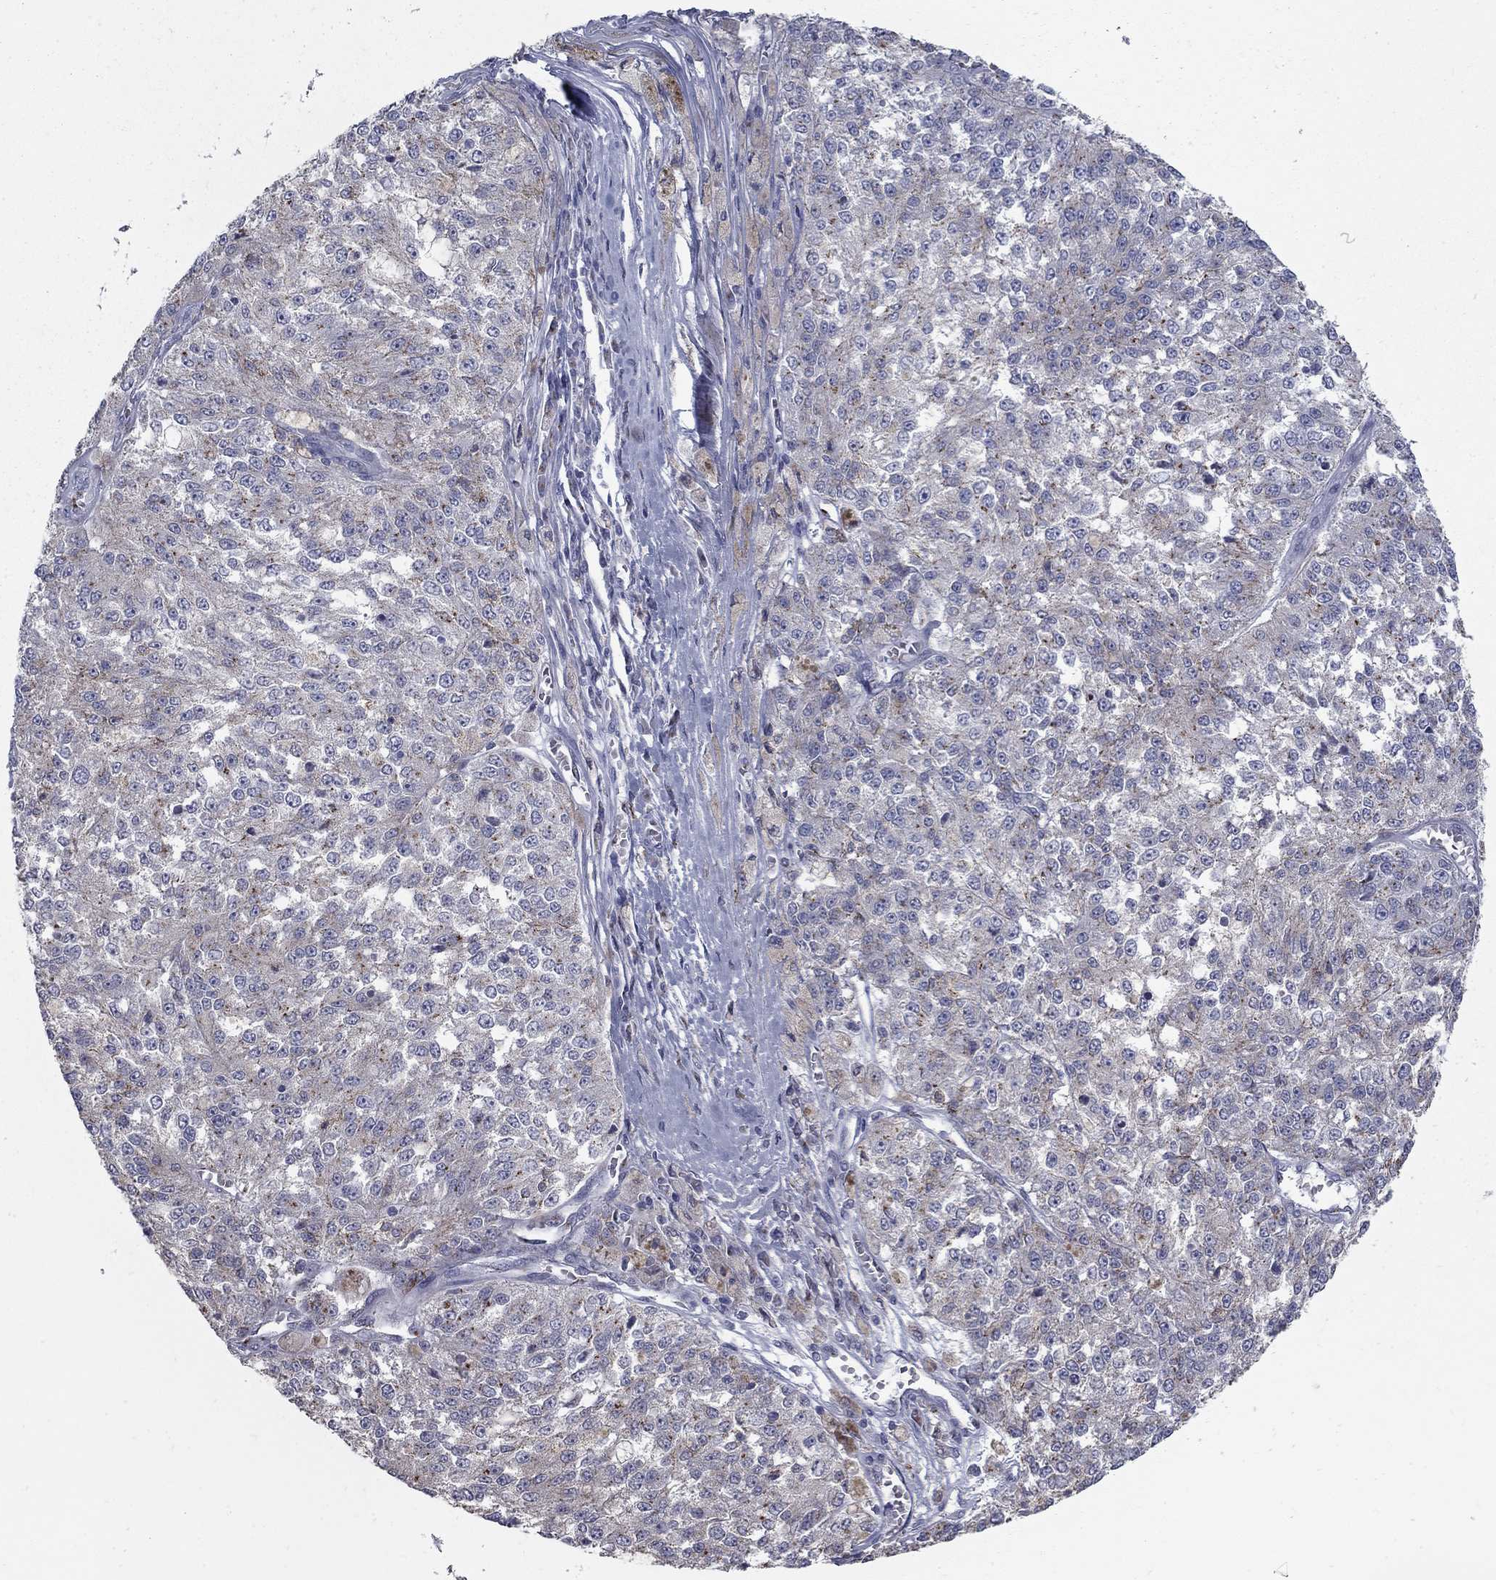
{"staining": {"intensity": "weak", "quantity": "<25%", "location": "cytoplasmic/membranous"}, "tissue": "melanoma", "cell_type": "Tumor cells", "image_type": "cancer", "snomed": [{"axis": "morphology", "description": "Malignant melanoma, Metastatic site"}, {"axis": "topography", "description": "Lymph node"}], "caption": "This is an immunohistochemistry micrograph of melanoma. There is no positivity in tumor cells.", "gene": "KIAA0319L", "patient": {"sex": "female", "age": 64}}